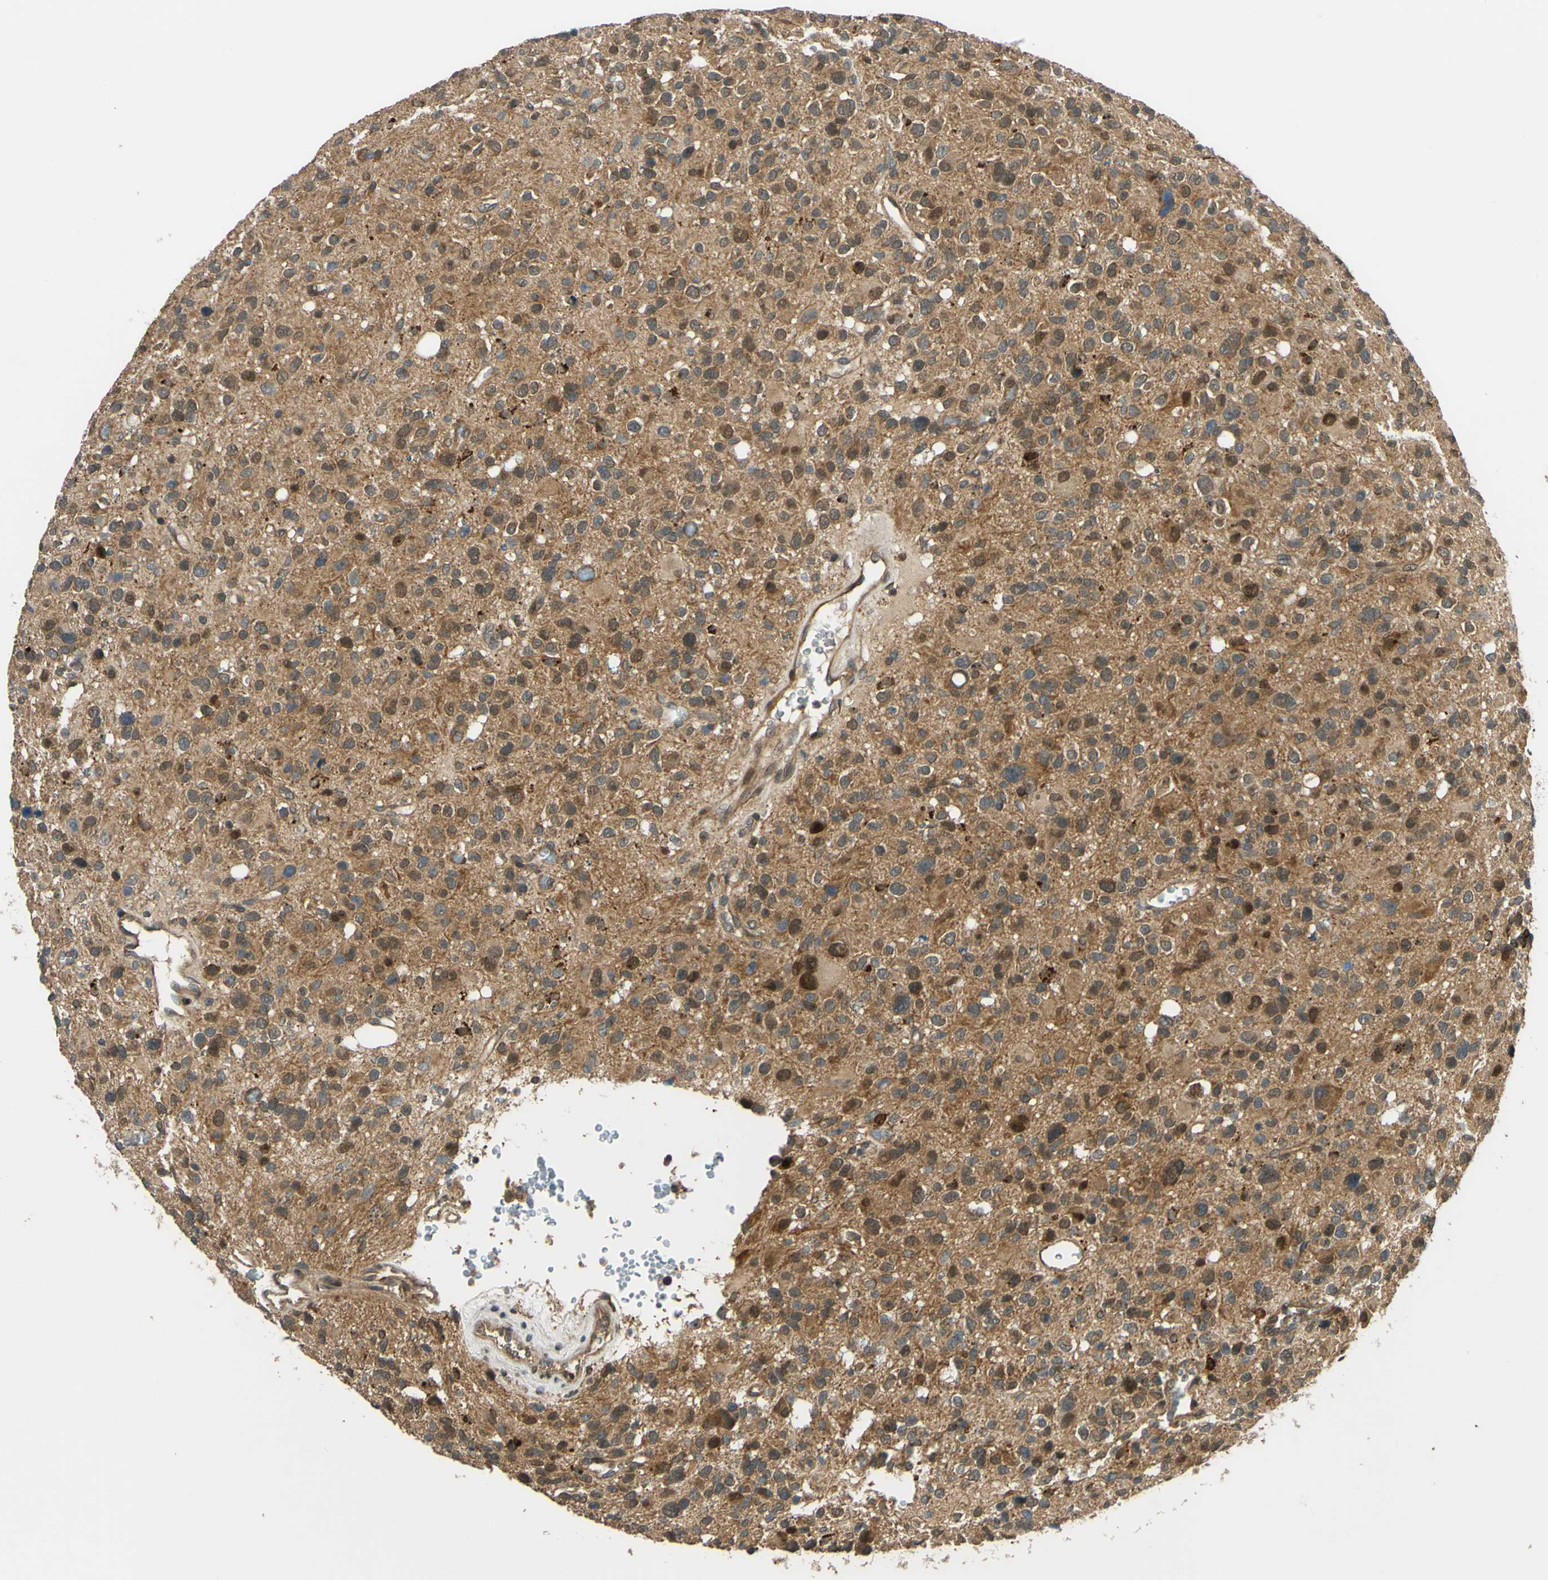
{"staining": {"intensity": "moderate", "quantity": ">75%", "location": "cytoplasmic/membranous,nuclear"}, "tissue": "glioma", "cell_type": "Tumor cells", "image_type": "cancer", "snomed": [{"axis": "morphology", "description": "Glioma, malignant, High grade"}, {"axis": "topography", "description": "Brain"}], "caption": "Tumor cells show moderate cytoplasmic/membranous and nuclear expression in about >75% of cells in glioma.", "gene": "ABCC8", "patient": {"sex": "male", "age": 48}}